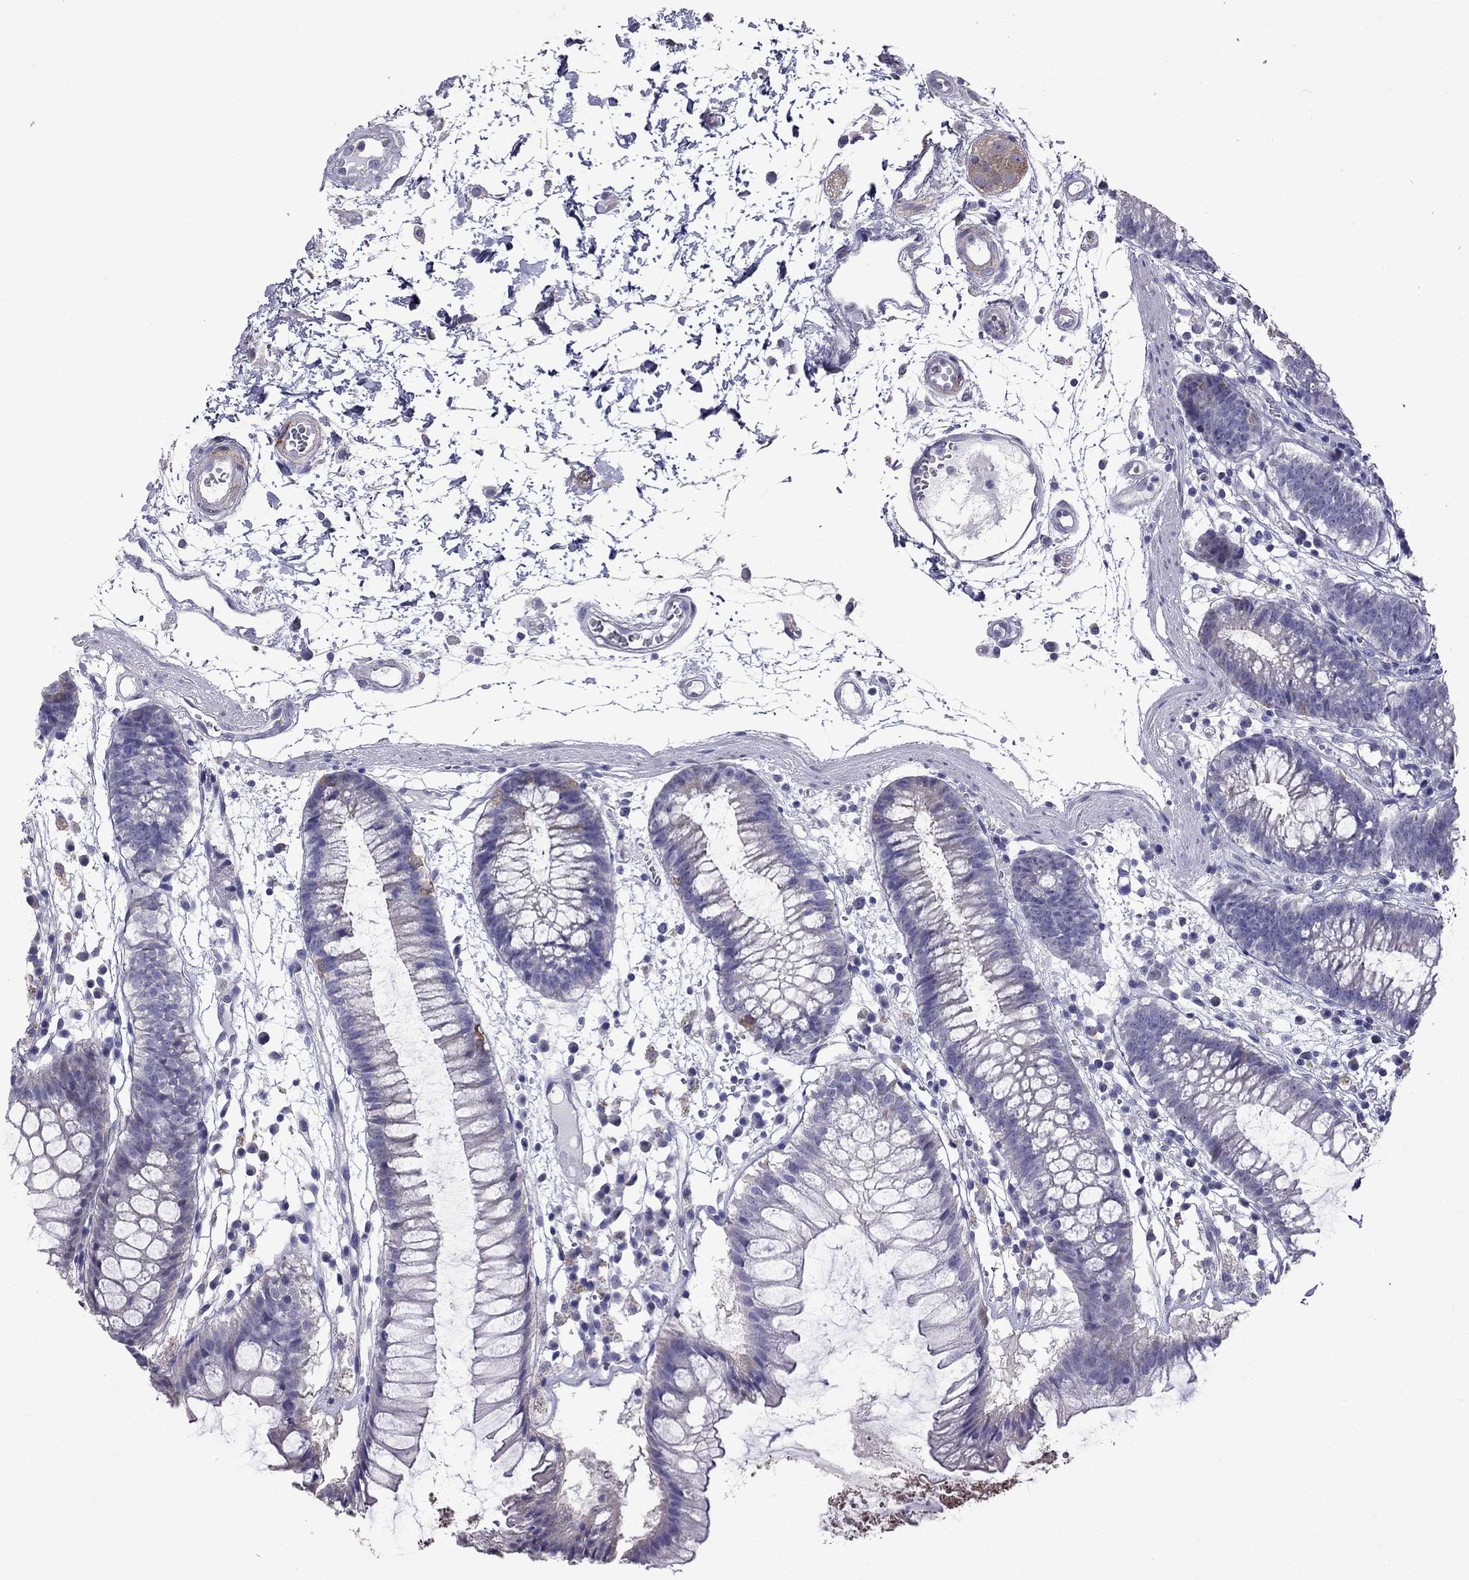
{"staining": {"intensity": "negative", "quantity": "none", "location": "none"}, "tissue": "colon", "cell_type": "Endothelial cells", "image_type": "normal", "snomed": [{"axis": "morphology", "description": "Normal tissue, NOS"}, {"axis": "morphology", "description": "Adenocarcinoma, NOS"}, {"axis": "topography", "description": "Colon"}], "caption": "This is a image of IHC staining of normal colon, which shows no positivity in endothelial cells.", "gene": "AK5", "patient": {"sex": "male", "age": 65}}